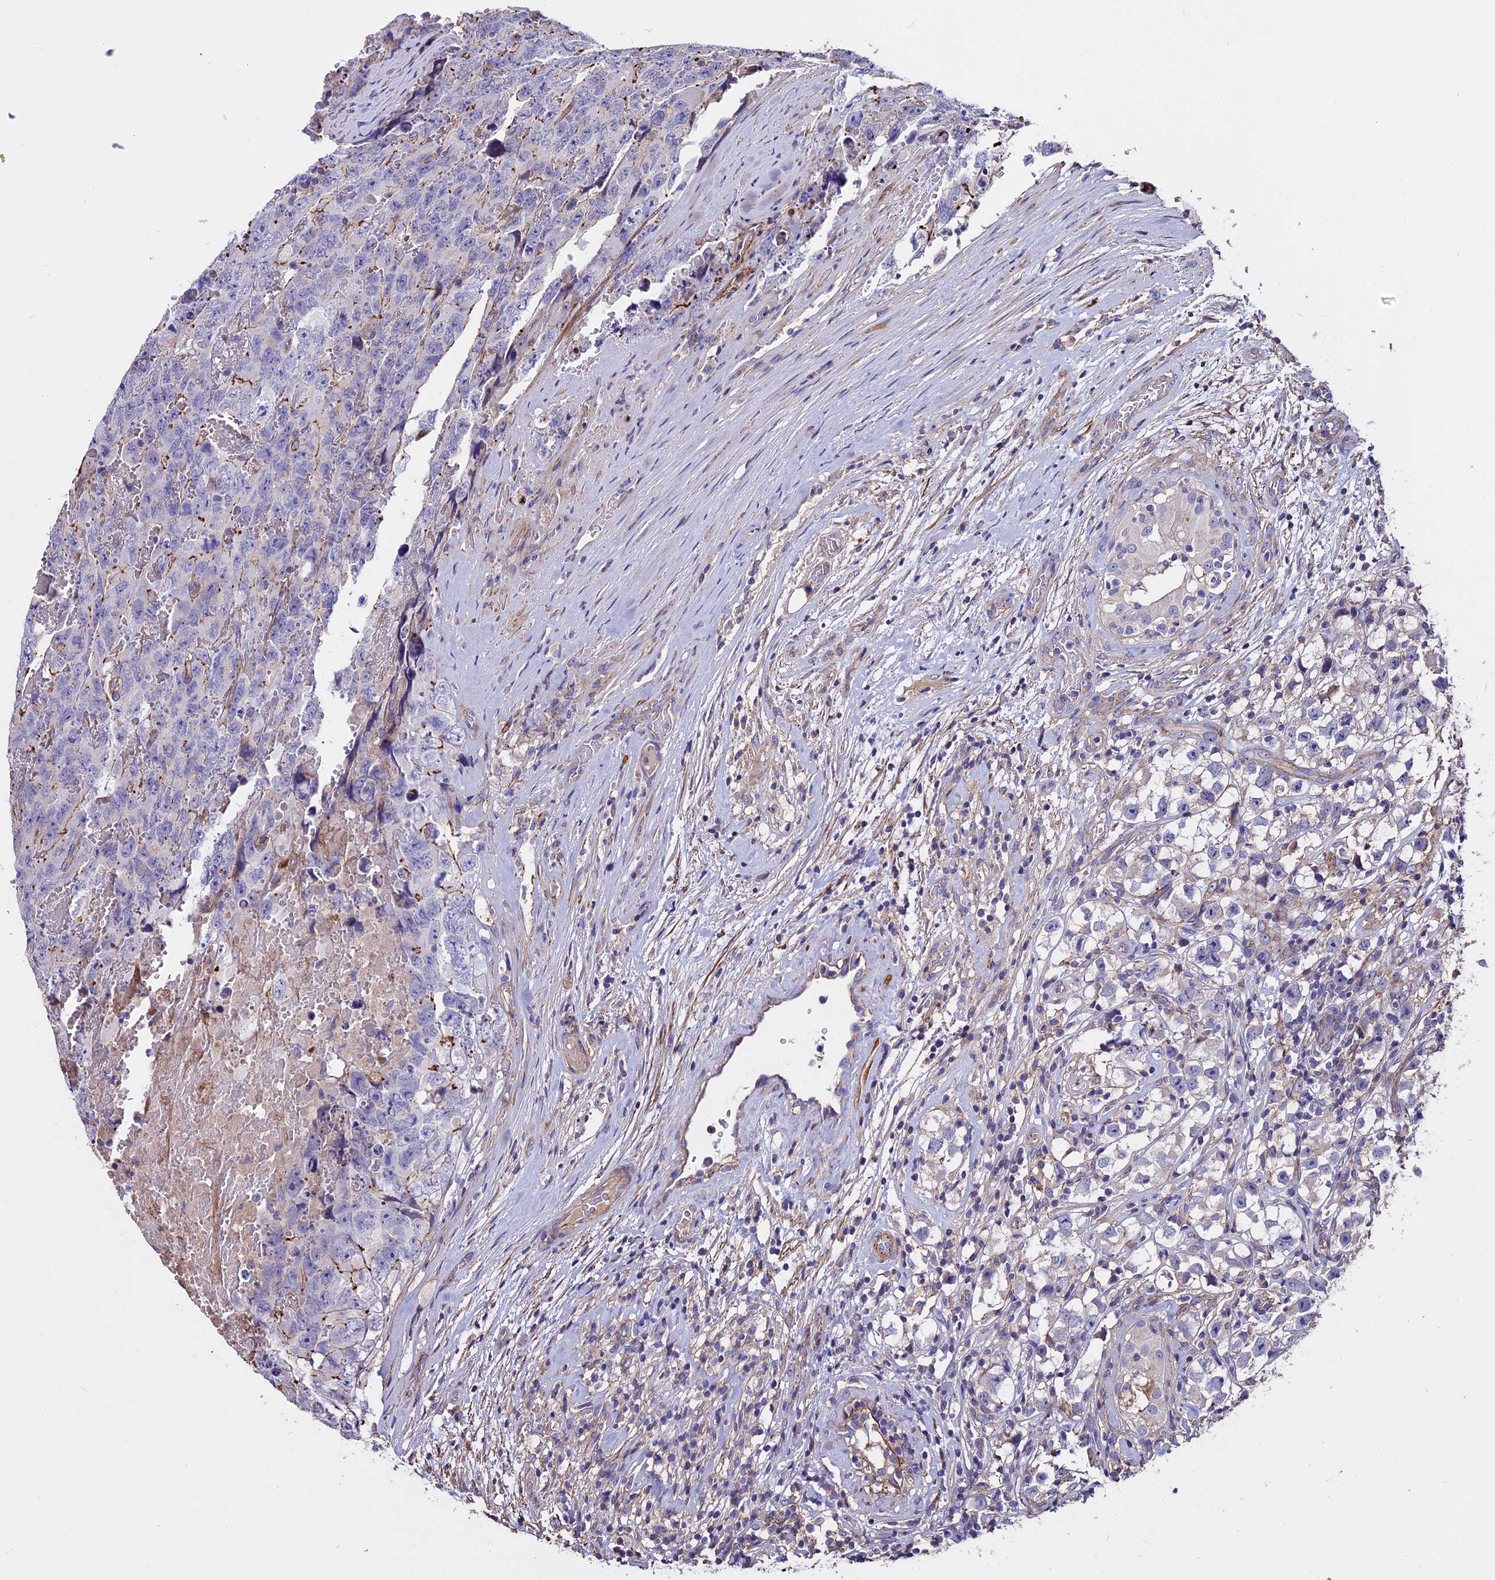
{"staining": {"intensity": "weak", "quantity": "<25%", "location": "cytoplasmic/membranous"}, "tissue": "testis cancer", "cell_type": "Tumor cells", "image_type": "cancer", "snomed": [{"axis": "morphology", "description": "Carcinoma, Embryonal, NOS"}, {"axis": "topography", "description": "Testis"}], "caption": "Immunohistochemistry photomicrograph of neoplastic tissue: testis cancer (embryonal carcinoma) stained with DAB (3,3'-diaminobenzidine) exhibits no significant protein staining in tumor cells. Brightfield microscopy of immunohistochemistry stained with DAB (brown) and hematoxylin (blue), captured at high magnification.", "gene": "EVA1B", "patient": {"sex": "male", "age": 45}}